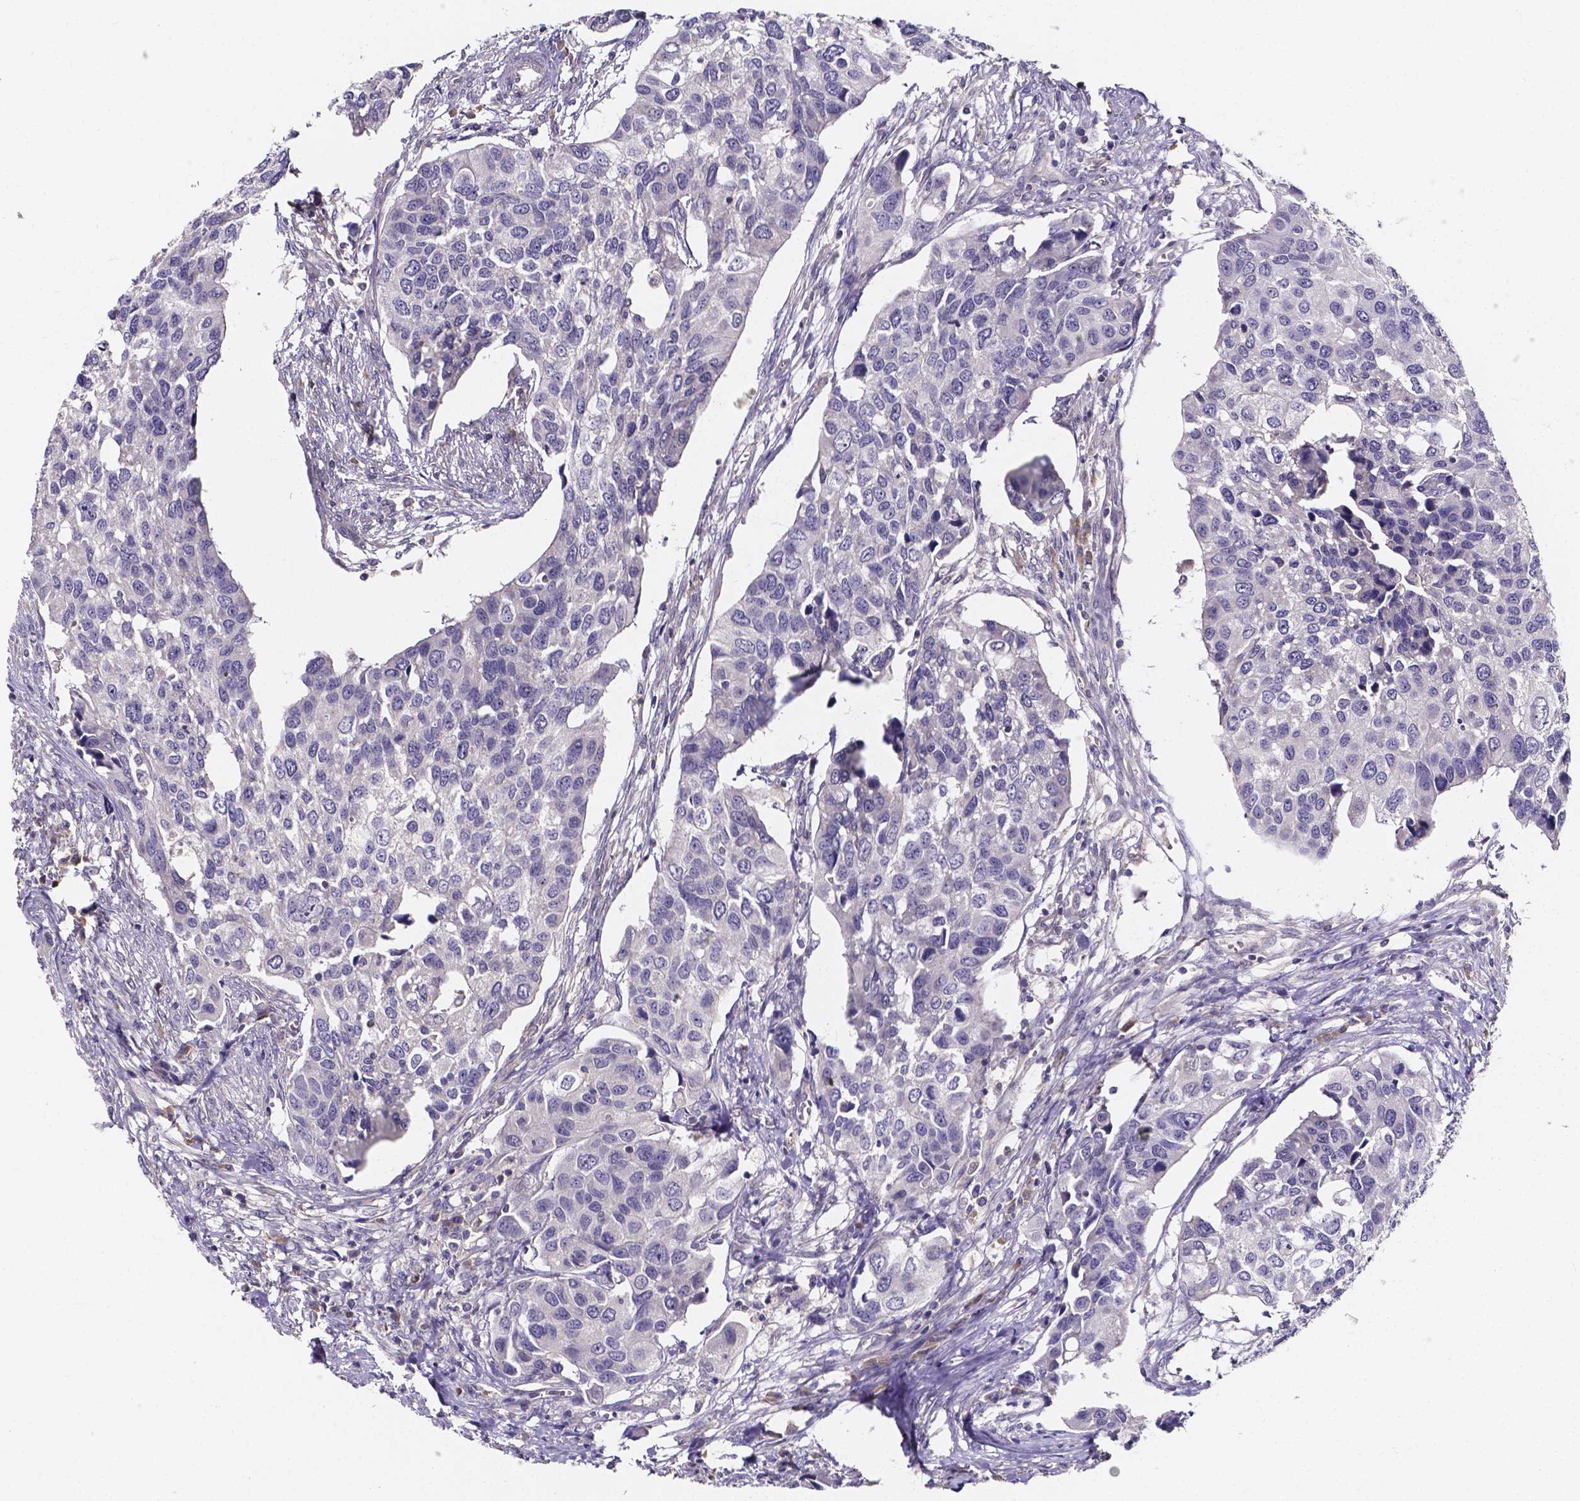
{"staining": {"intensity": "negative", "quantity": "none", "location": "none"}, "tissue": "urothelial cancer", "cell_type": "Tumor cells", "image_type": "cancer", "snomed": [{"axis": "morphology", "description": "Urothelial carcinoma, High grade"}, {"axis": "topography", "description": "Urinary bladder"}], "caption": "High magnification brightfield microscopy of urothelial cancer stained with DAB (brown) and counterstained with hematoxylin (blue): tumor cells show no significant expression.", "gene": "SPOCD1", "patient": {"sex": "male", "age": 60}}